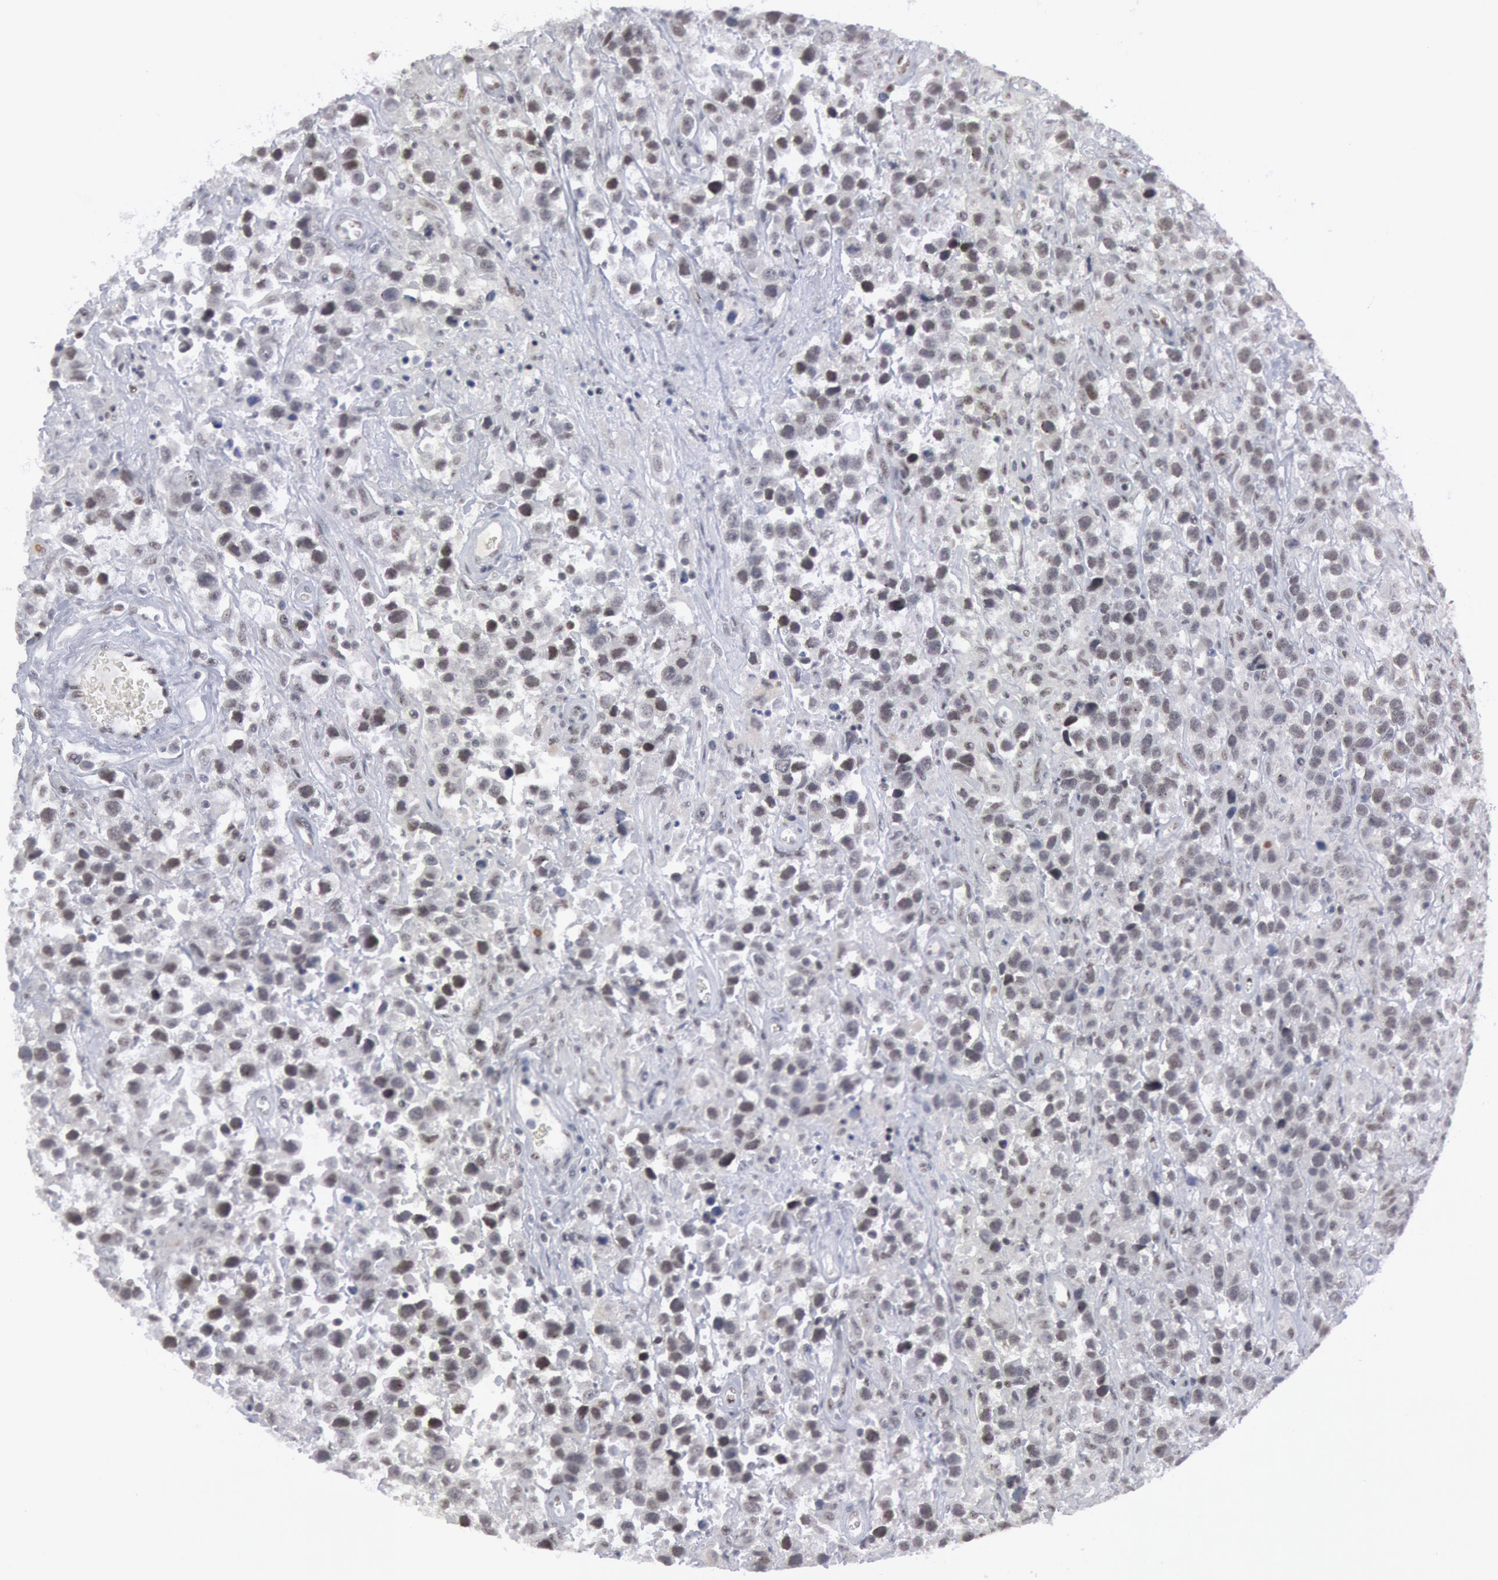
{"staining": {"intensity": "weak", "quantity": "<25%", "location": "nuclear"}, "tissue": "testis cancer", "cell_type": "Tumor cells", "image_type": "cancer", "snomed": [{"axis": "morphology", "description": "Seminoma, NOS"}, {"axis": "topography", "description": "Testis"}], "caption": "Testis cancer (seminoma) was stained to show a protein in brown. There is no significant positivity in tumor cells.", "gene": "FOXO1", "patient": {"sex": "male", "age": 43}}